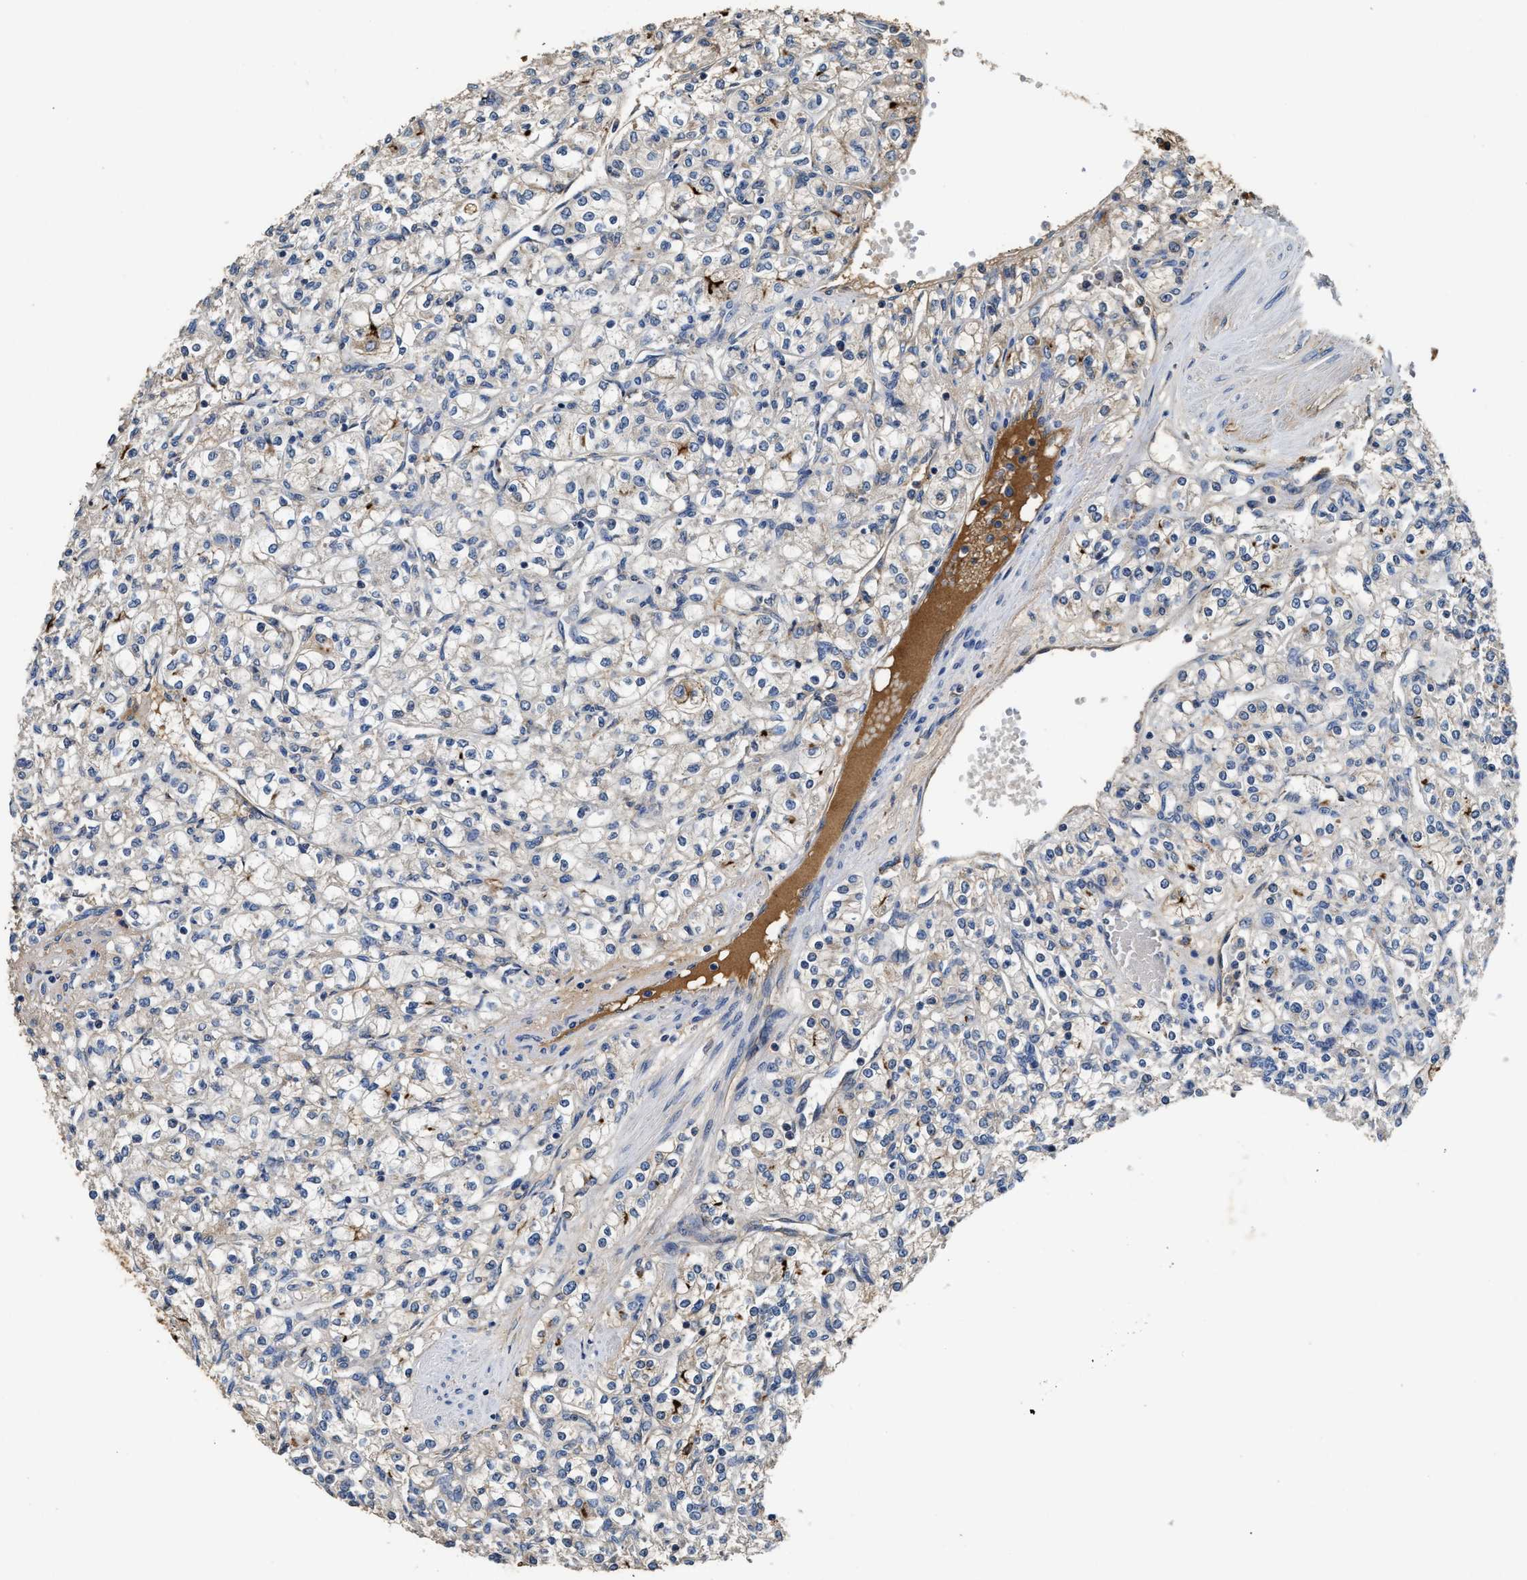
{"staining": {"intensity": "weak", "quantity": "<25%", "location": "cytoplasmic/membranous"}, "tissue": "renal cancer", "cell_type": "Tumor cells", "image_type": "cancer", "snomed": [{"axis": "morphology", "description": "Adenocarcinoma, NOS"}, {"axis": "topography", "description": "Kidney"}], "caption": "IHC image of neoplastic tissue: human adenocarcinoma (renal) stained with DAB (3,3'-diaminobenzidine) exhibits no significant protein expression in tumor cells.", "gene": "C3", "patient": {"sex": "male", "age": 77}}